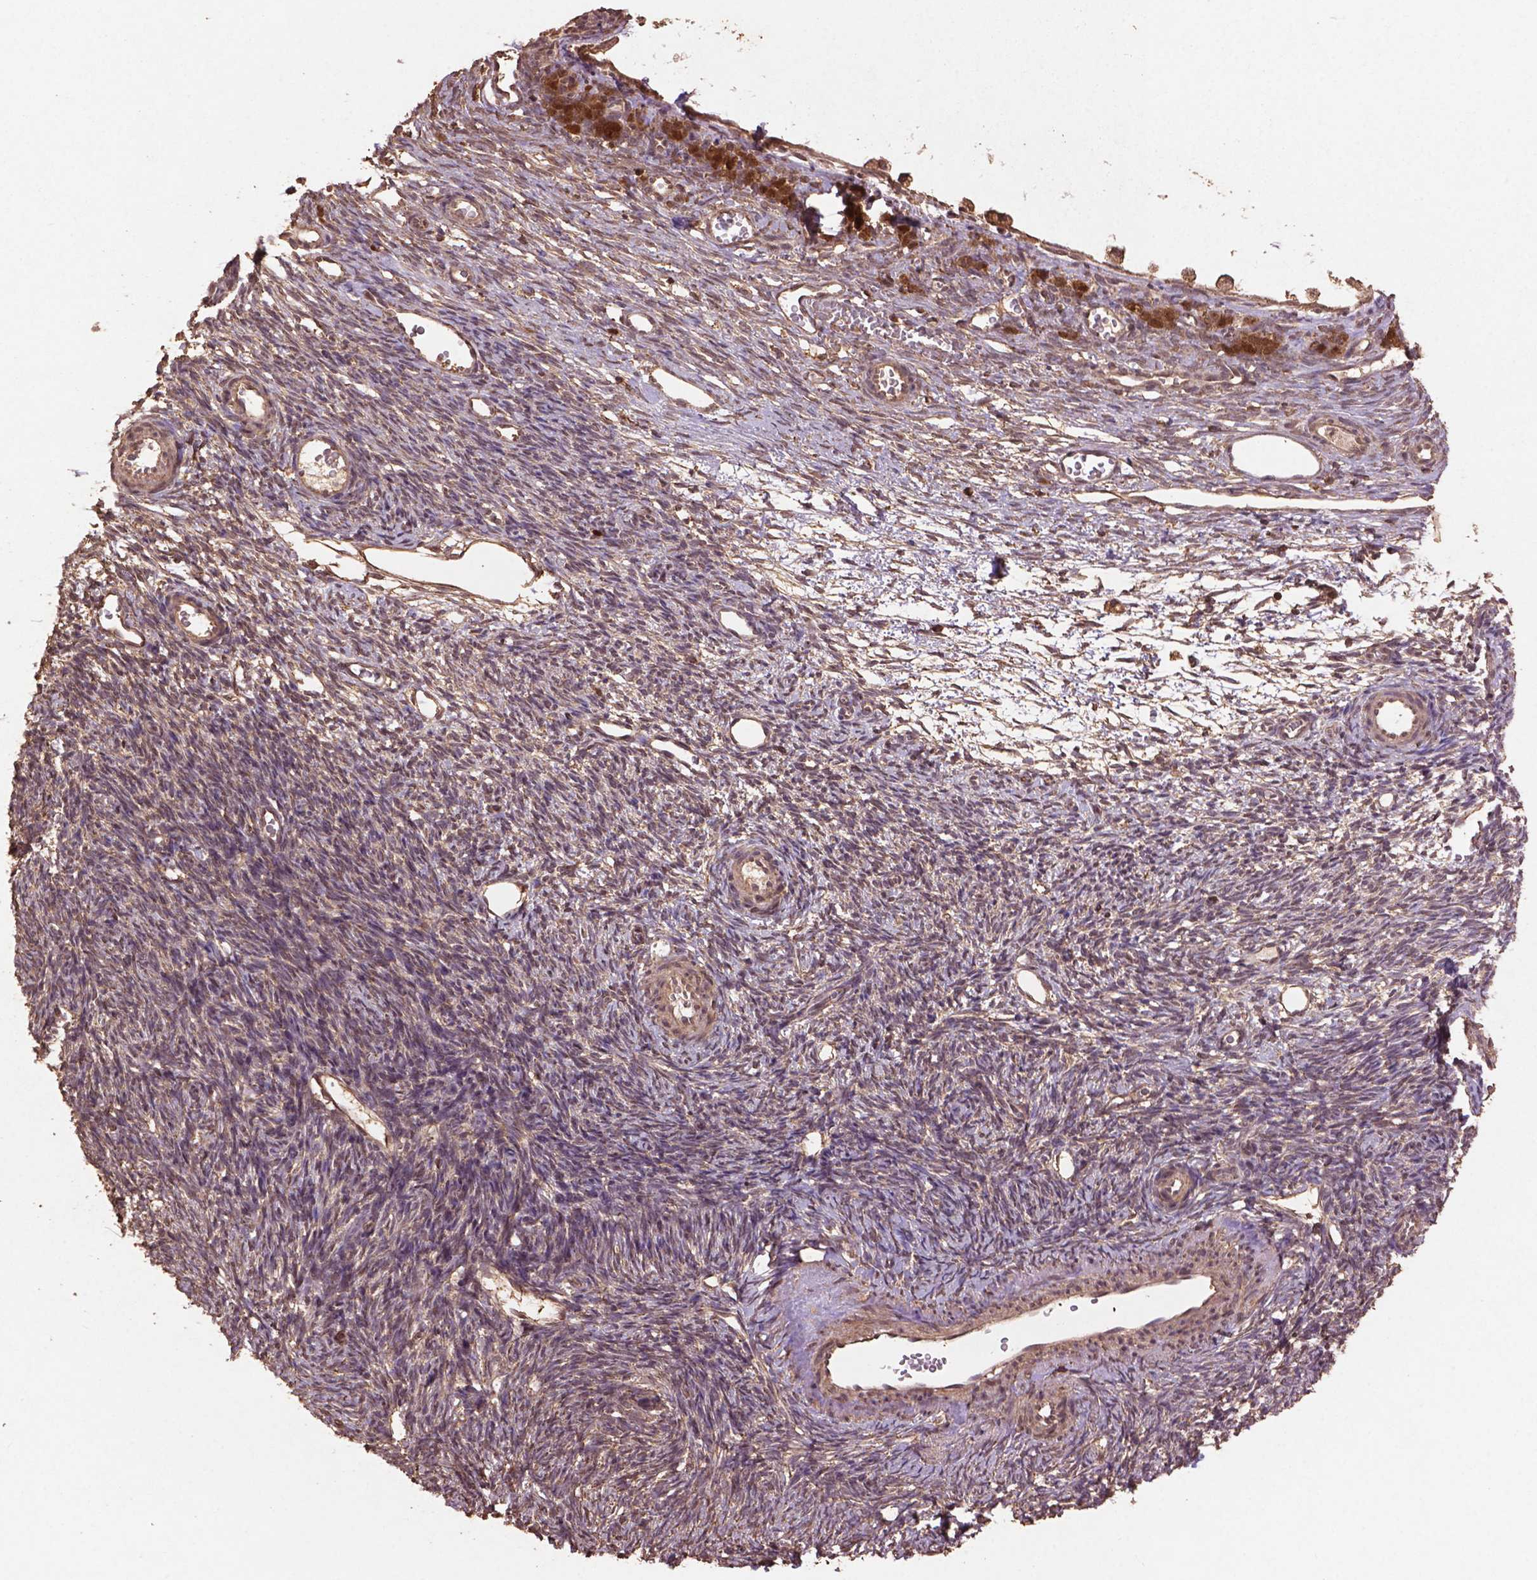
{"staining": {"intensity": "moderate", "quantity": ">75%", "location": "cytoplasmic/membranous,nuclear"}, "tissue": "ovary", "cell_type": "Follicle cells", "image_type": "normal", "snomed": [{"axis": "morphology", "description": "Normal tissue, NOS"}, {"axis": "topography", "description": "Ovary"}], "caption": "Follicle cells exhibit medium levels of moderate cytoplasmic/membranous,nuclear staining in about >75% of cells in benign ovary. The protein of interest is stained brown, and the nuclei are stained in blue (DAB IHC with brightfield microscopy, high magnification).", "gene": "BABAM1", "patient": {"sex": "female", "age": 34}}